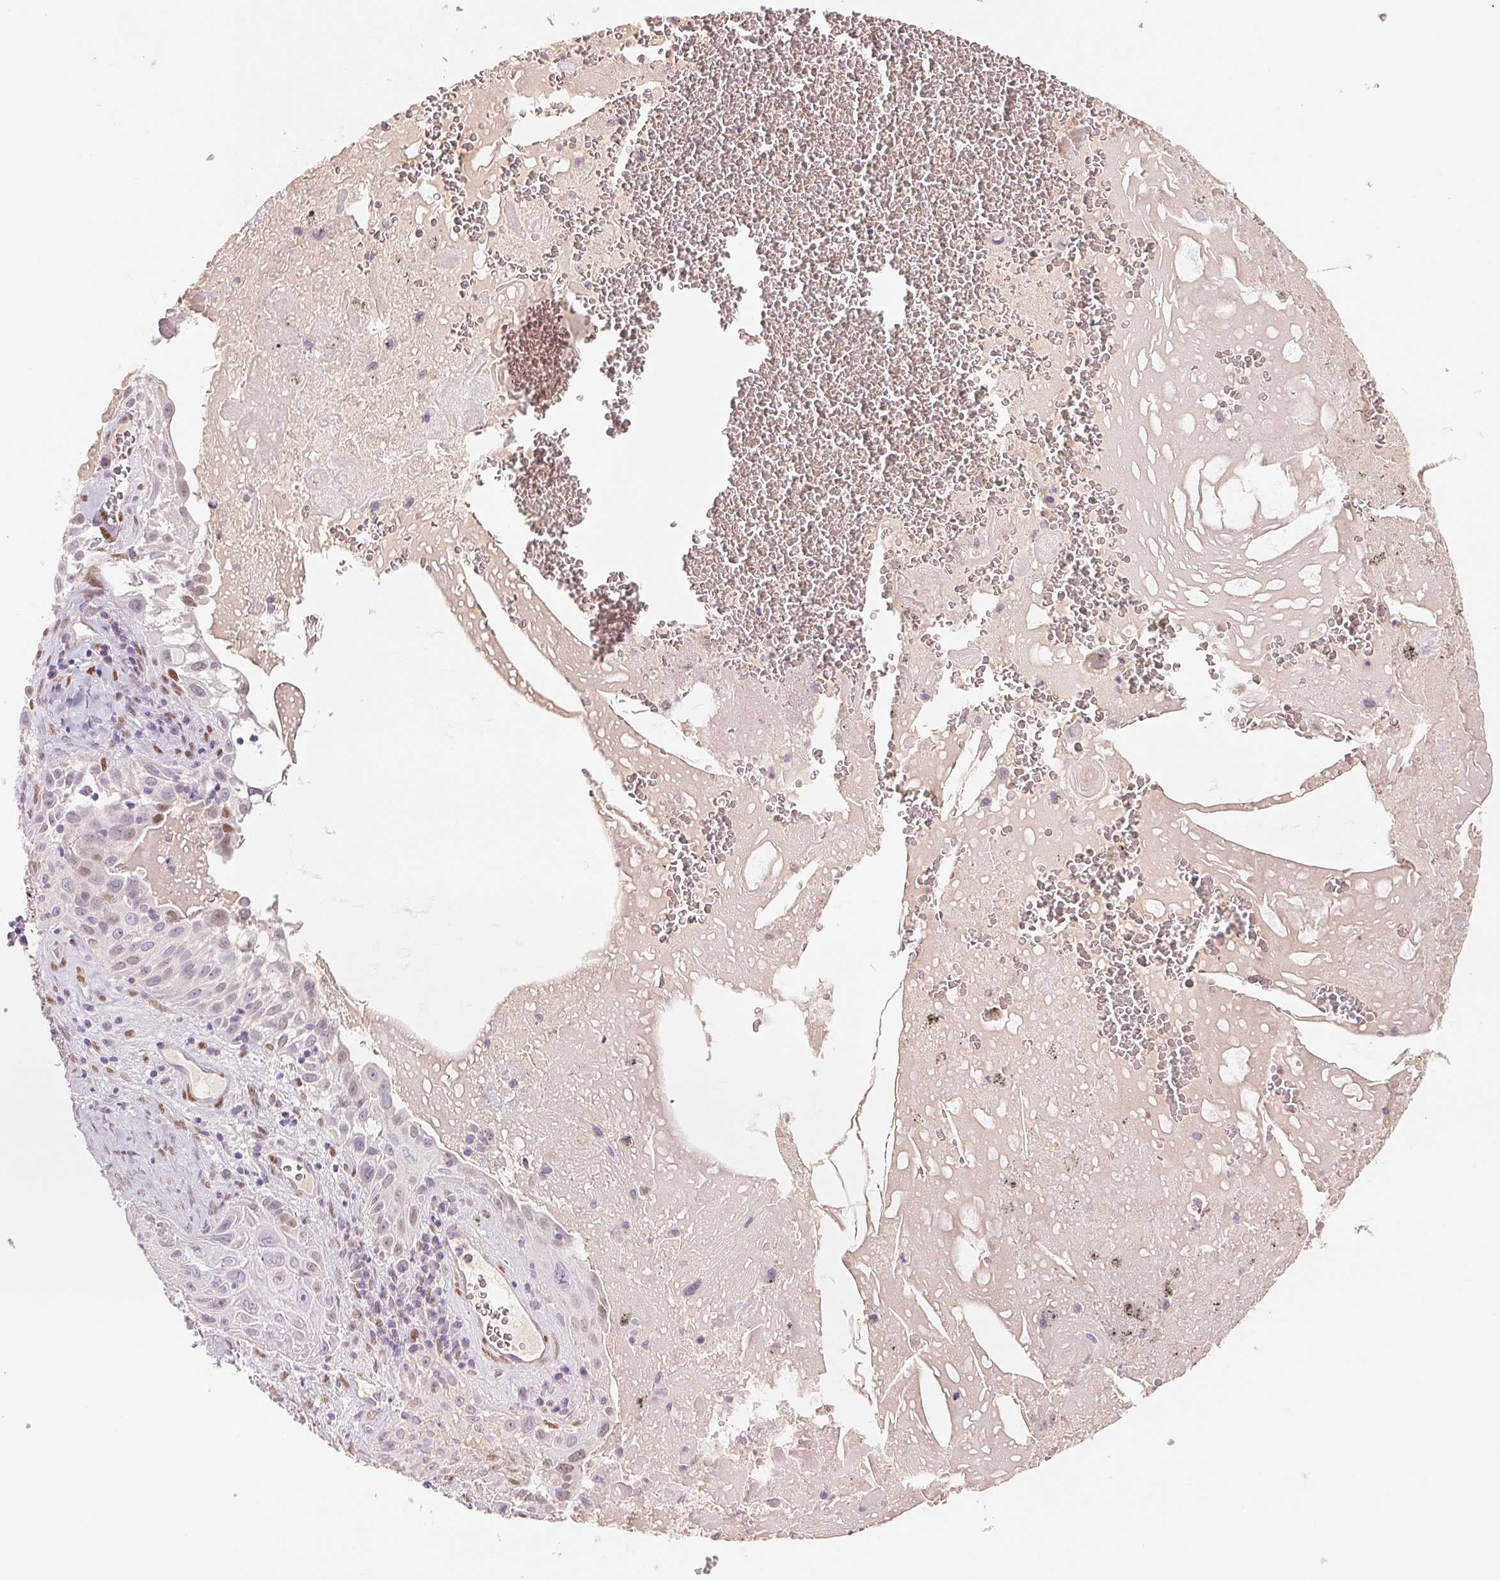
{"staining": {"intensity": "weak", "quantity": "<25%", "location": "nuclear"}, "tissue": "lung cancer", "cell_type": "Tumor cells", "image_type": "cancer", "snomed": [{"axis": "morphology", "description": "Squamous cell carcinoma, NOS"}, {"axis": "topography", "description": "Lung"}], "caption": "Lung squamous cell carcinoma stained for a protein using immunohistochemistry (IHC) exhibits no positivity tumor cells.", "gene": "SMARCD3", "patient": {"sex": "male", "age": 79}}